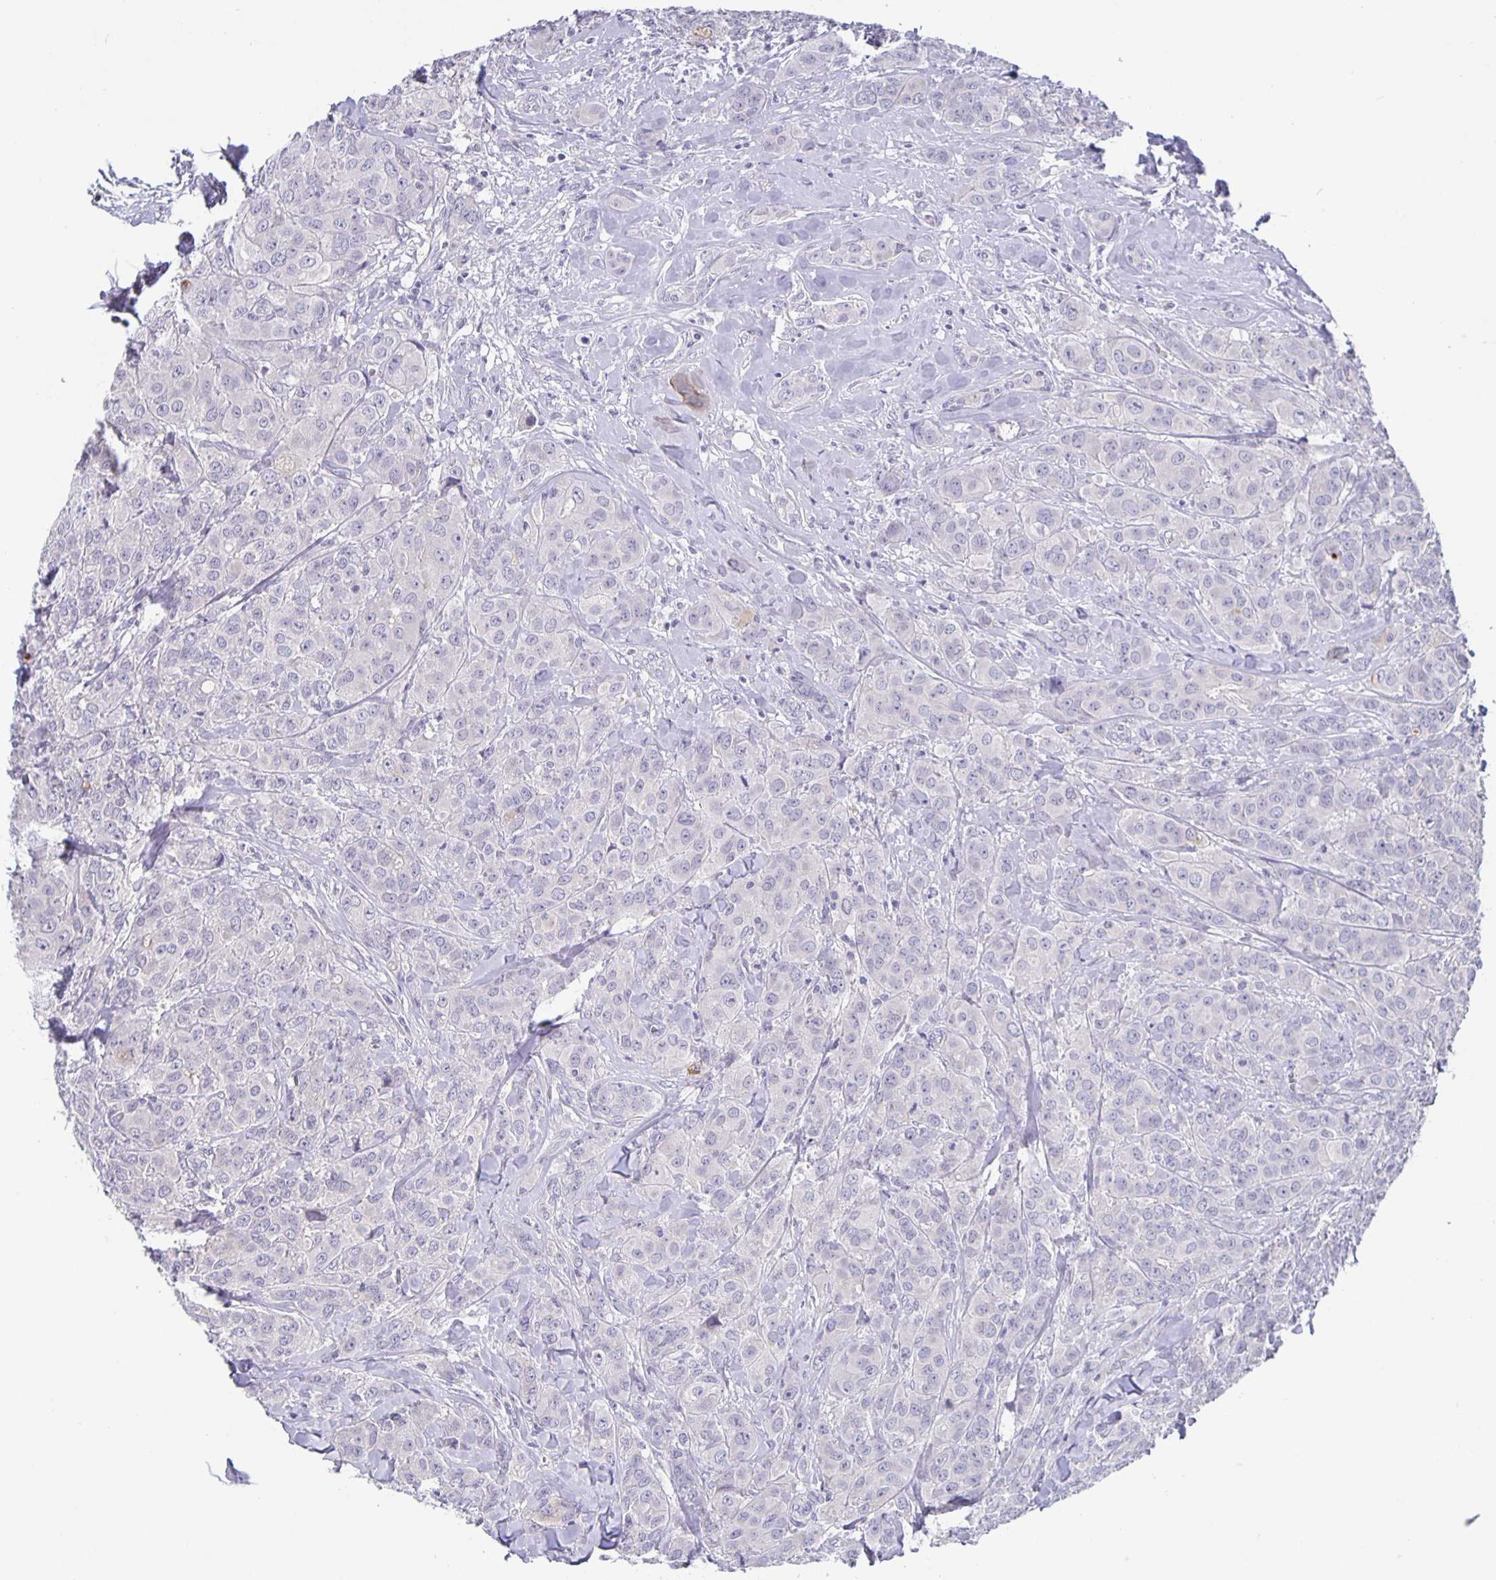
{"staining": {"intensity": "negative", "quantity": "none", "location": "none"}, "tissue": "breast cancer", "cell_type": "Tumor cells", "image_type": "cancer", "snomed": [{"axis": "morphology", "description": "Normal tissue, NOS"}, {"axis": "morphology", "description": "Duct carcinoma"}, {"axis": "topography", "description": "Breast"}], "caption": "Tumor cells show no significant positivity in breast cancer. (DAB immunohistochemistry visualized using brightfield microscopy, high magnification).", "gene": "GDF15", "patient": {"sex": "female", "age": 43}}